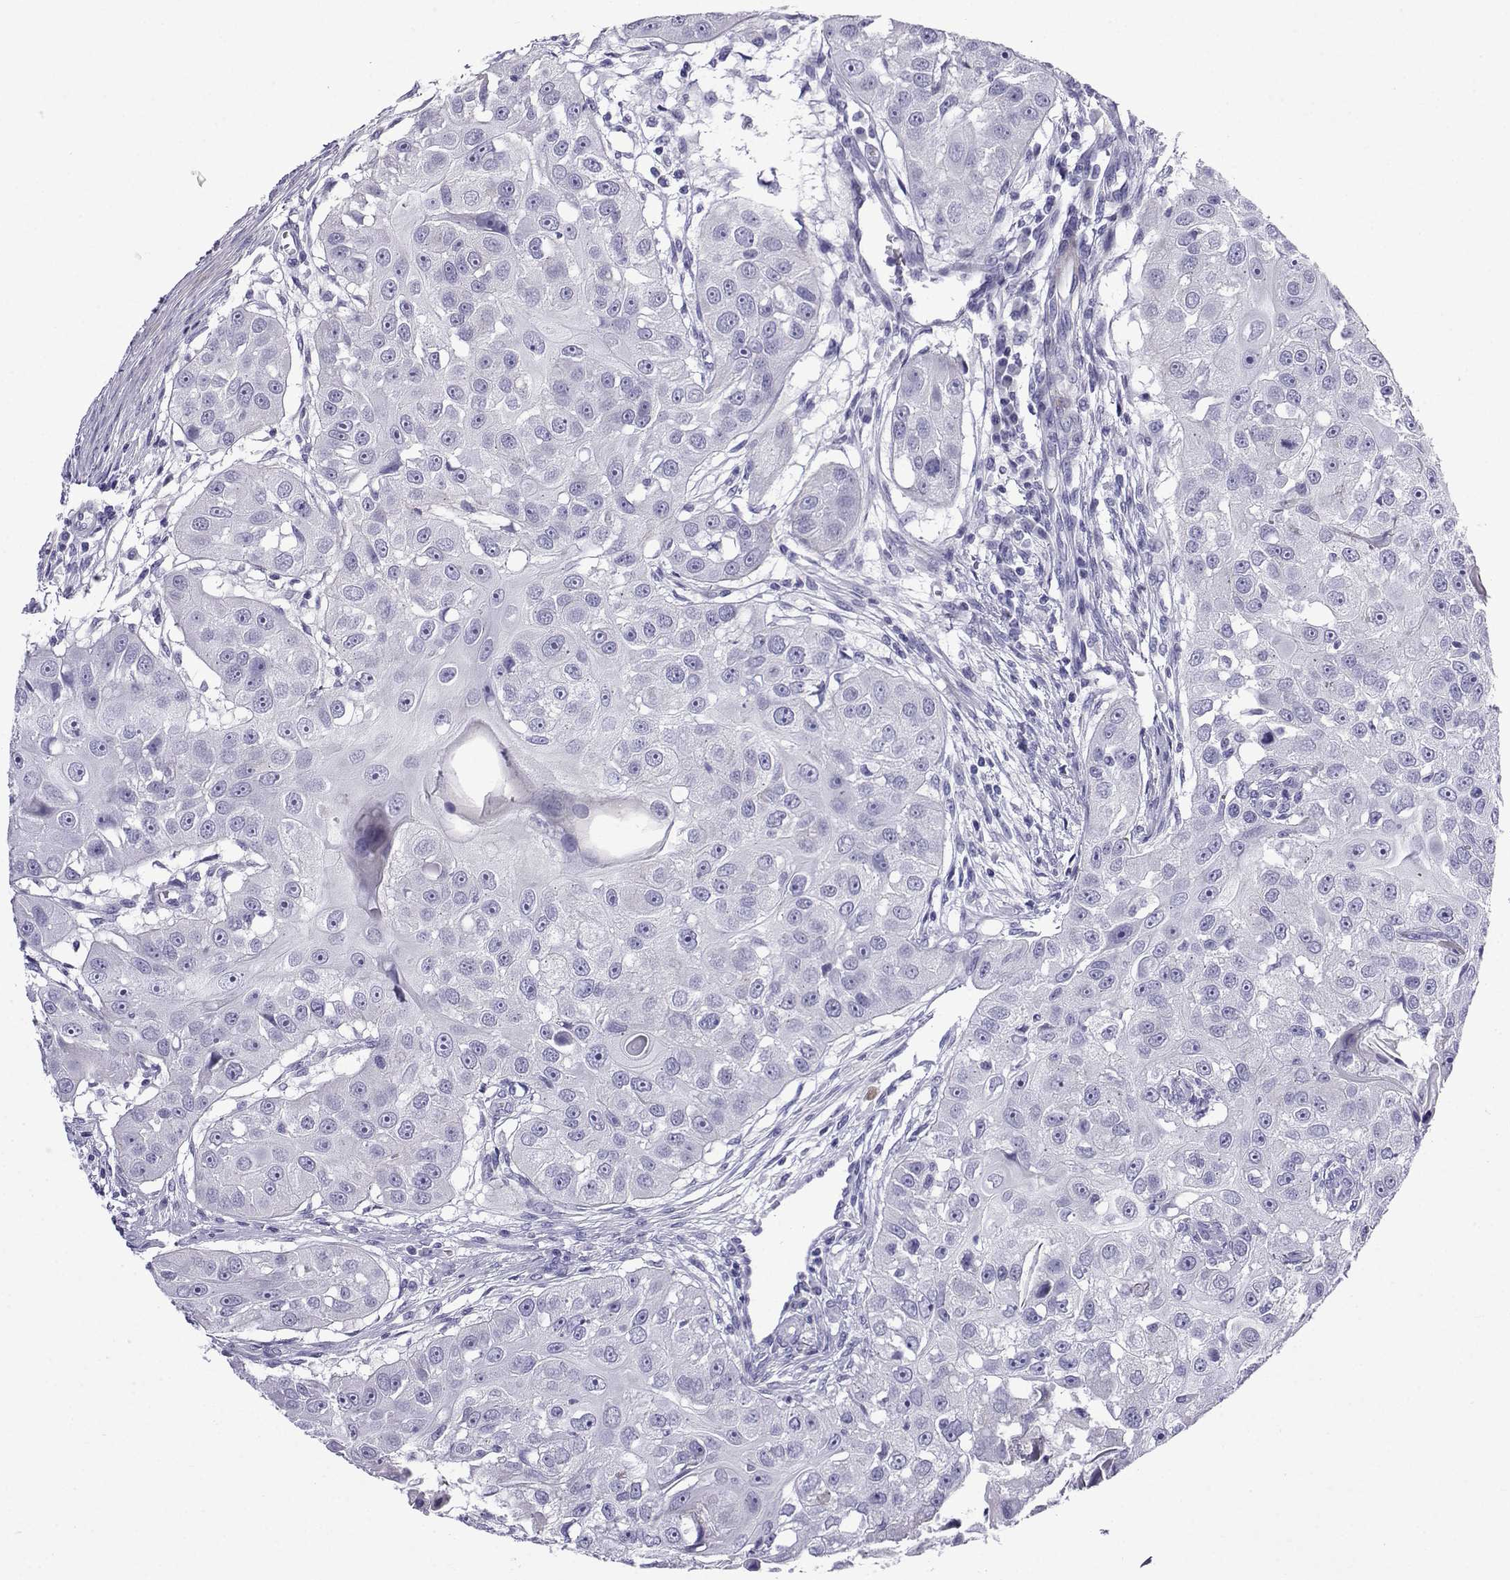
{"staining": {"intensity": "negative", "quantity": "none", "location": "none"}, "tissue": "head and neck cancer", "cell_type": "Tumor cells", "image_type": "cancer", "snomed": [{"axis": "morphology", "description": "Squamous cell carcinoma, NOS"}, {"axis": "topography", "description": "Head-Neck"}], "caption": "This is a image of IHC staining of head and neck cancer (squamous cell carcinoma), which shows no expression in tumor cells.", "gene": "KCNF1", "patient": {"sex": "male", "age": 51}}